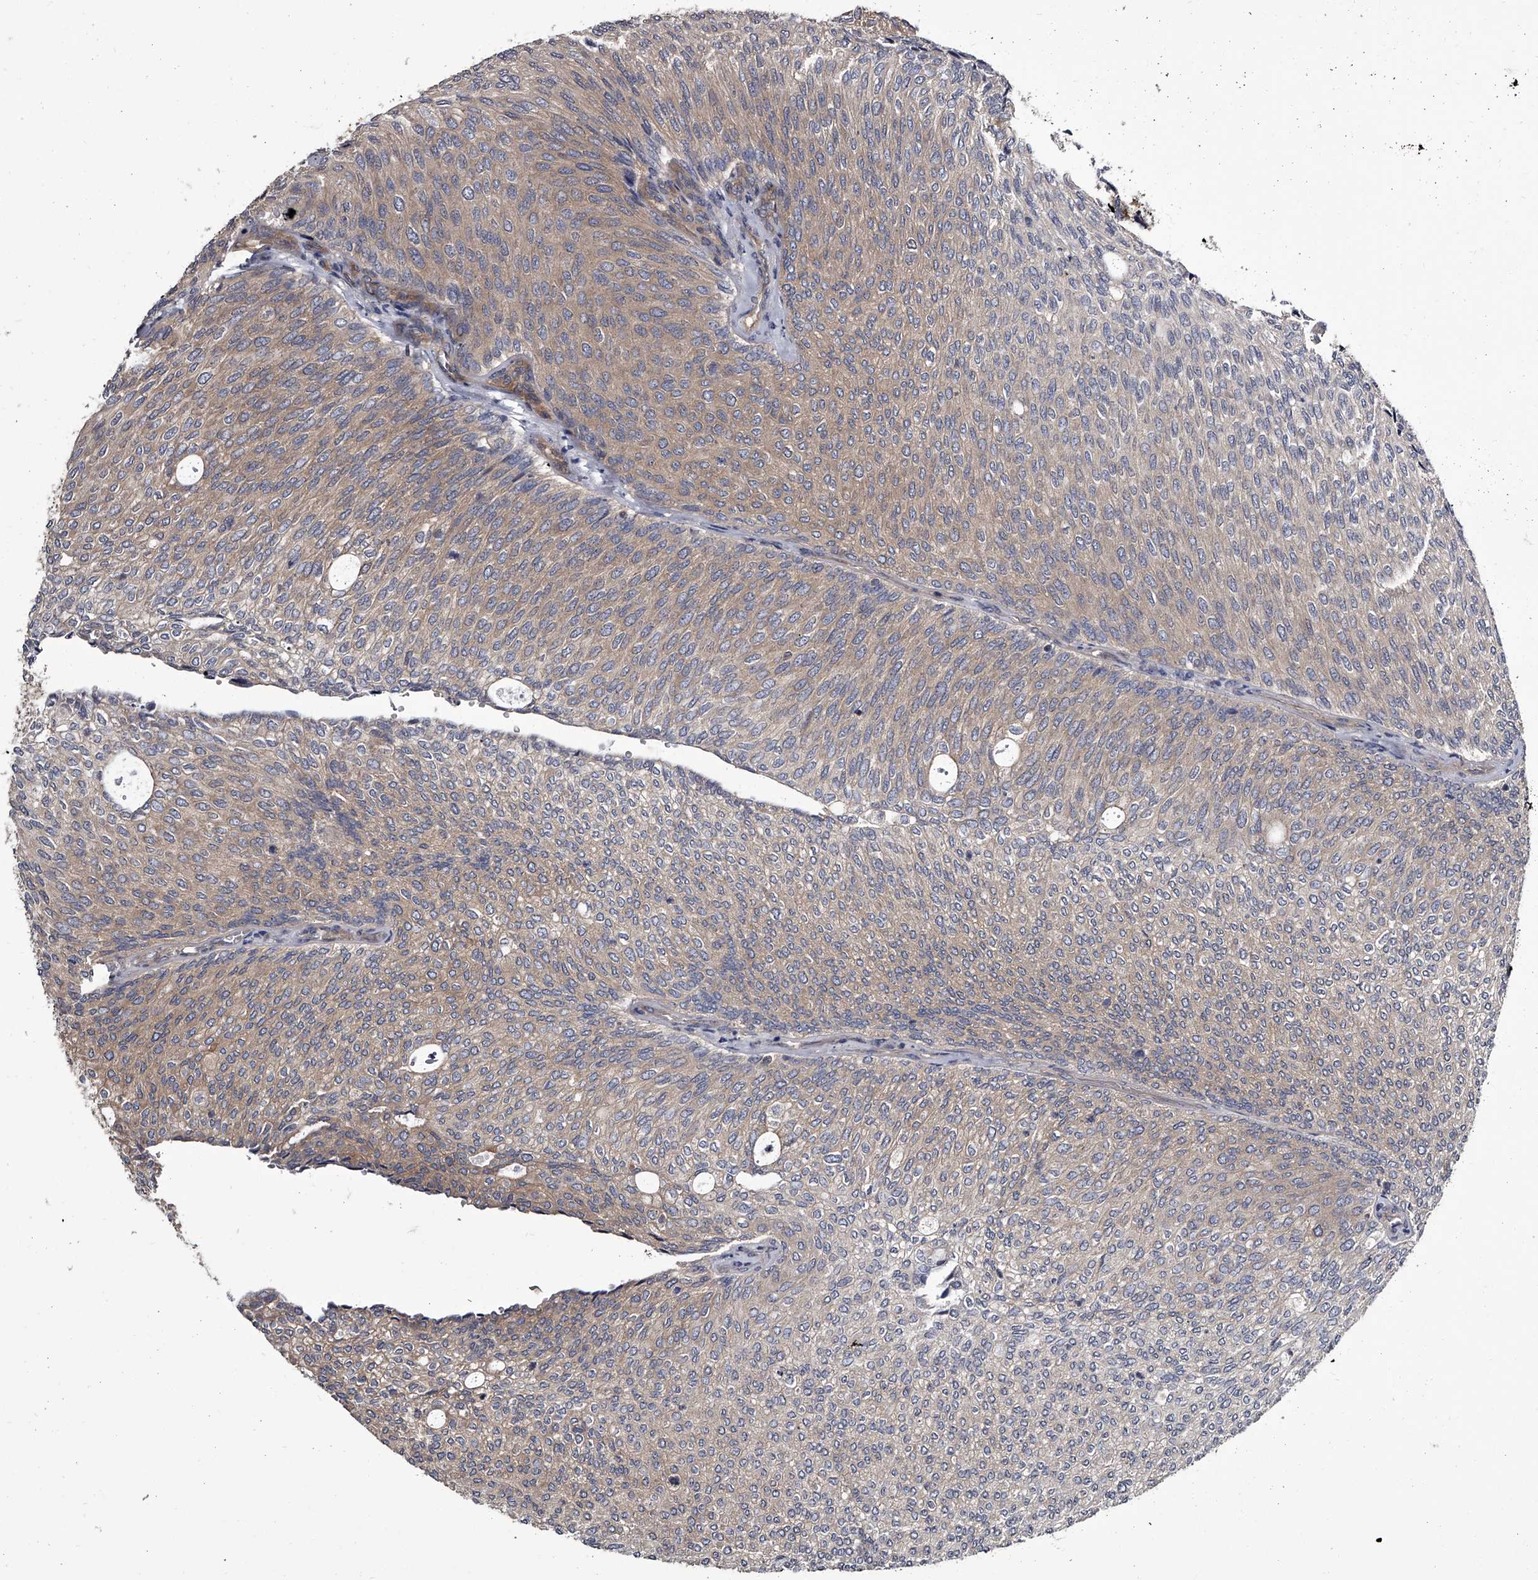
{"staining": {"intensity": "negative", "quantity": "none", "location": "none"}, "tissue": "urothelial cancer", "cell_type": "Tumor cells", "image_type": "cancer", "snomed": [{"axis": "morphology", "description": "Urothelial carcinoma, Low grade"}, {"axis": "topography", "description": "Urinary bladder"}], "caption": "The photomicrograph reveals no significant staining in tumor cells of low-grade urothelial carcinoma.", "gene": "GAPVD1", "patient": {"sex": "female", "age": 79}}